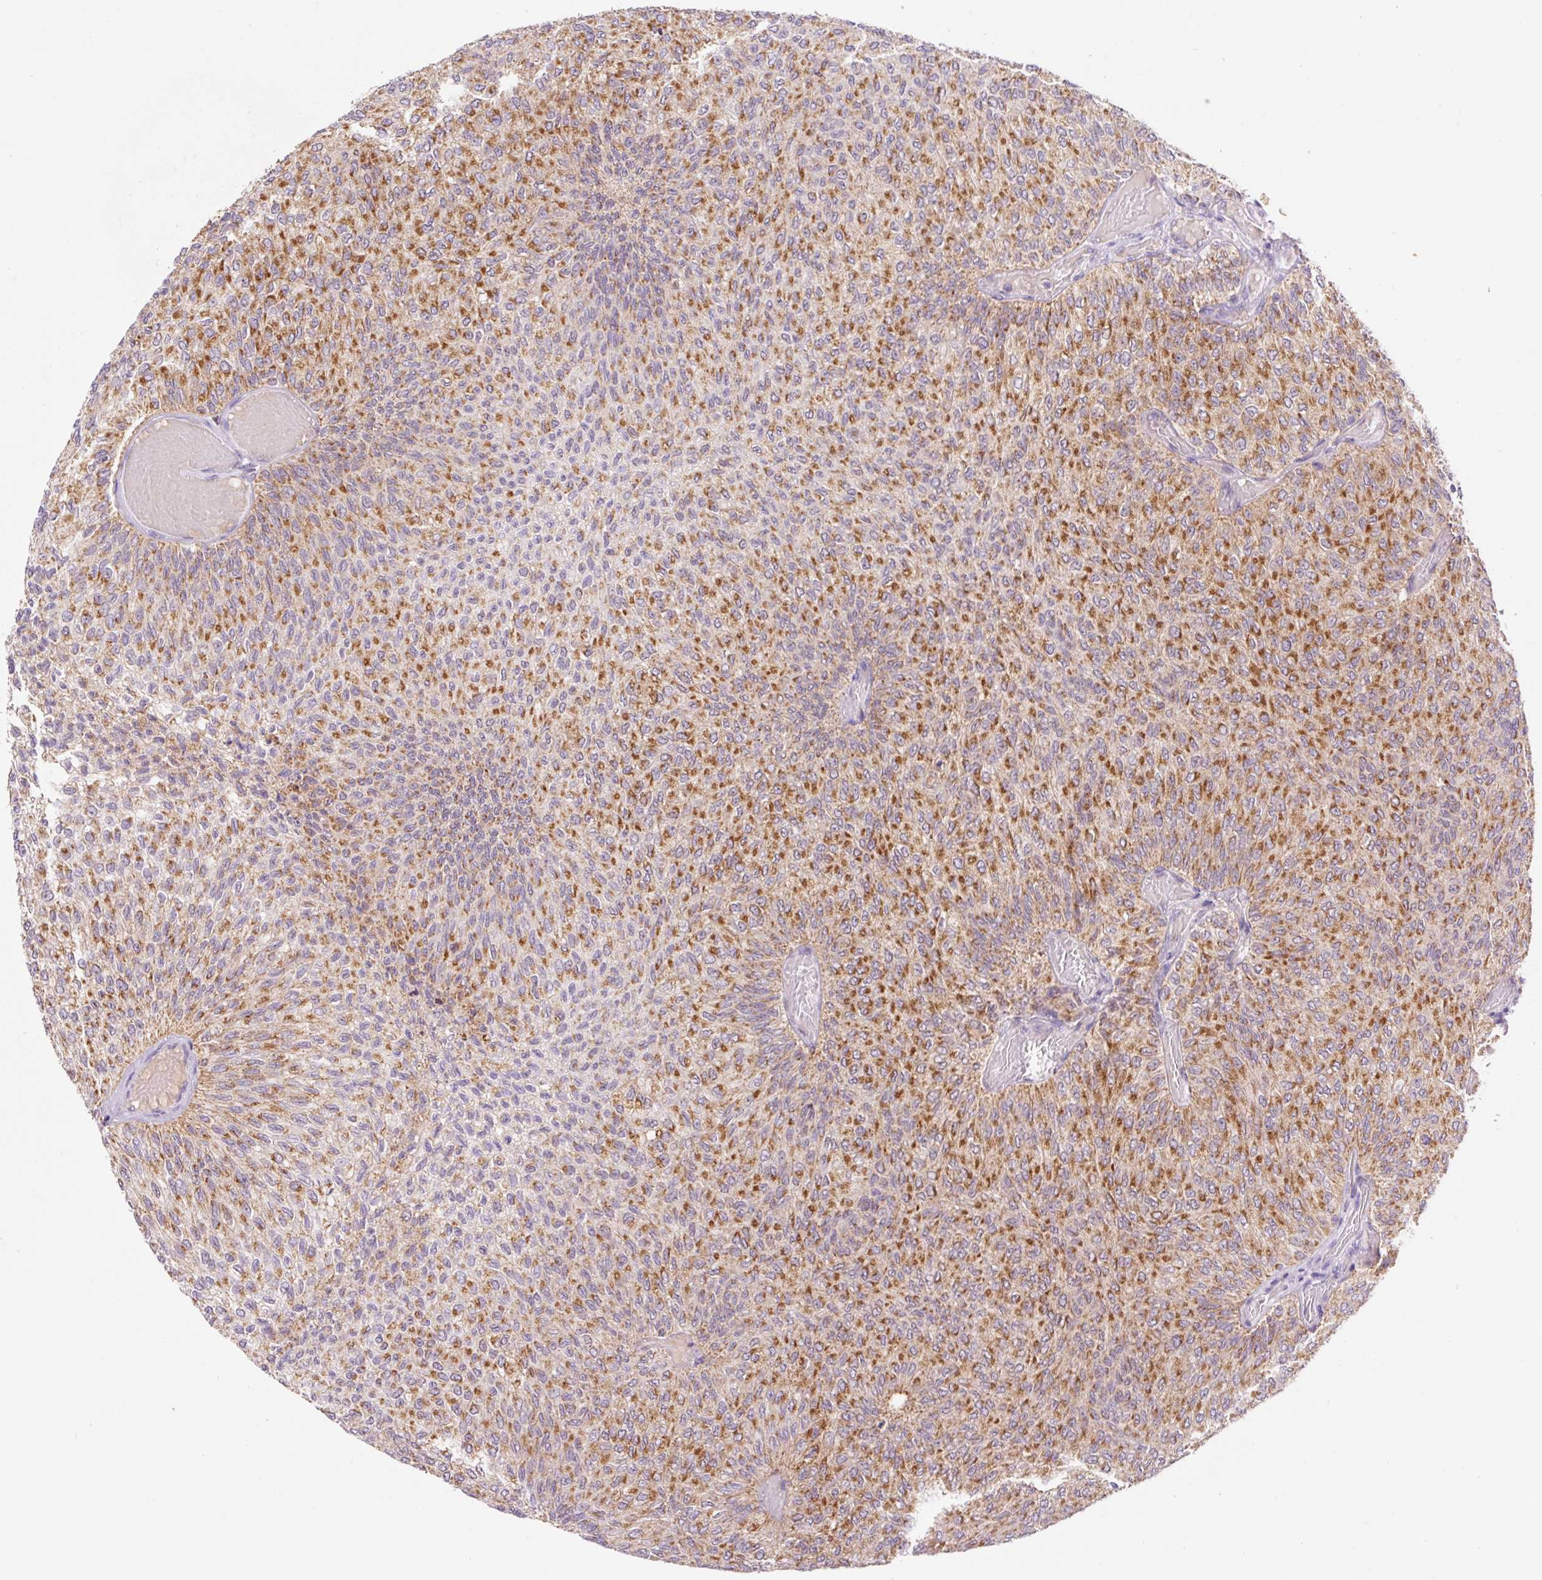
{"staining": {"intensity": "strong", "quantity": ">75%", "location": "cytoplasmic/membranous"}, "tissue": "urothelial cancer", "cell_type": "Tumor cells", "image_type": "cancer", "snomed": [{"axis": "morphology", "description": "Urothelial carcinoma, Low grade"}, {"axis": "topography", "description": "Urinary bladder"}], "caption": "A brown stain shows strong cytoplasmic/membranous positivity of a protein in urothelial cancer tumor cells. The staining was performed using DAB to visualize the protein expression in brown, while the nuclei were stained in blue with hematoxylin (Magnification: 20x).", "gene": "PCK2", "patient": {"sex": "male", "age": 78}}